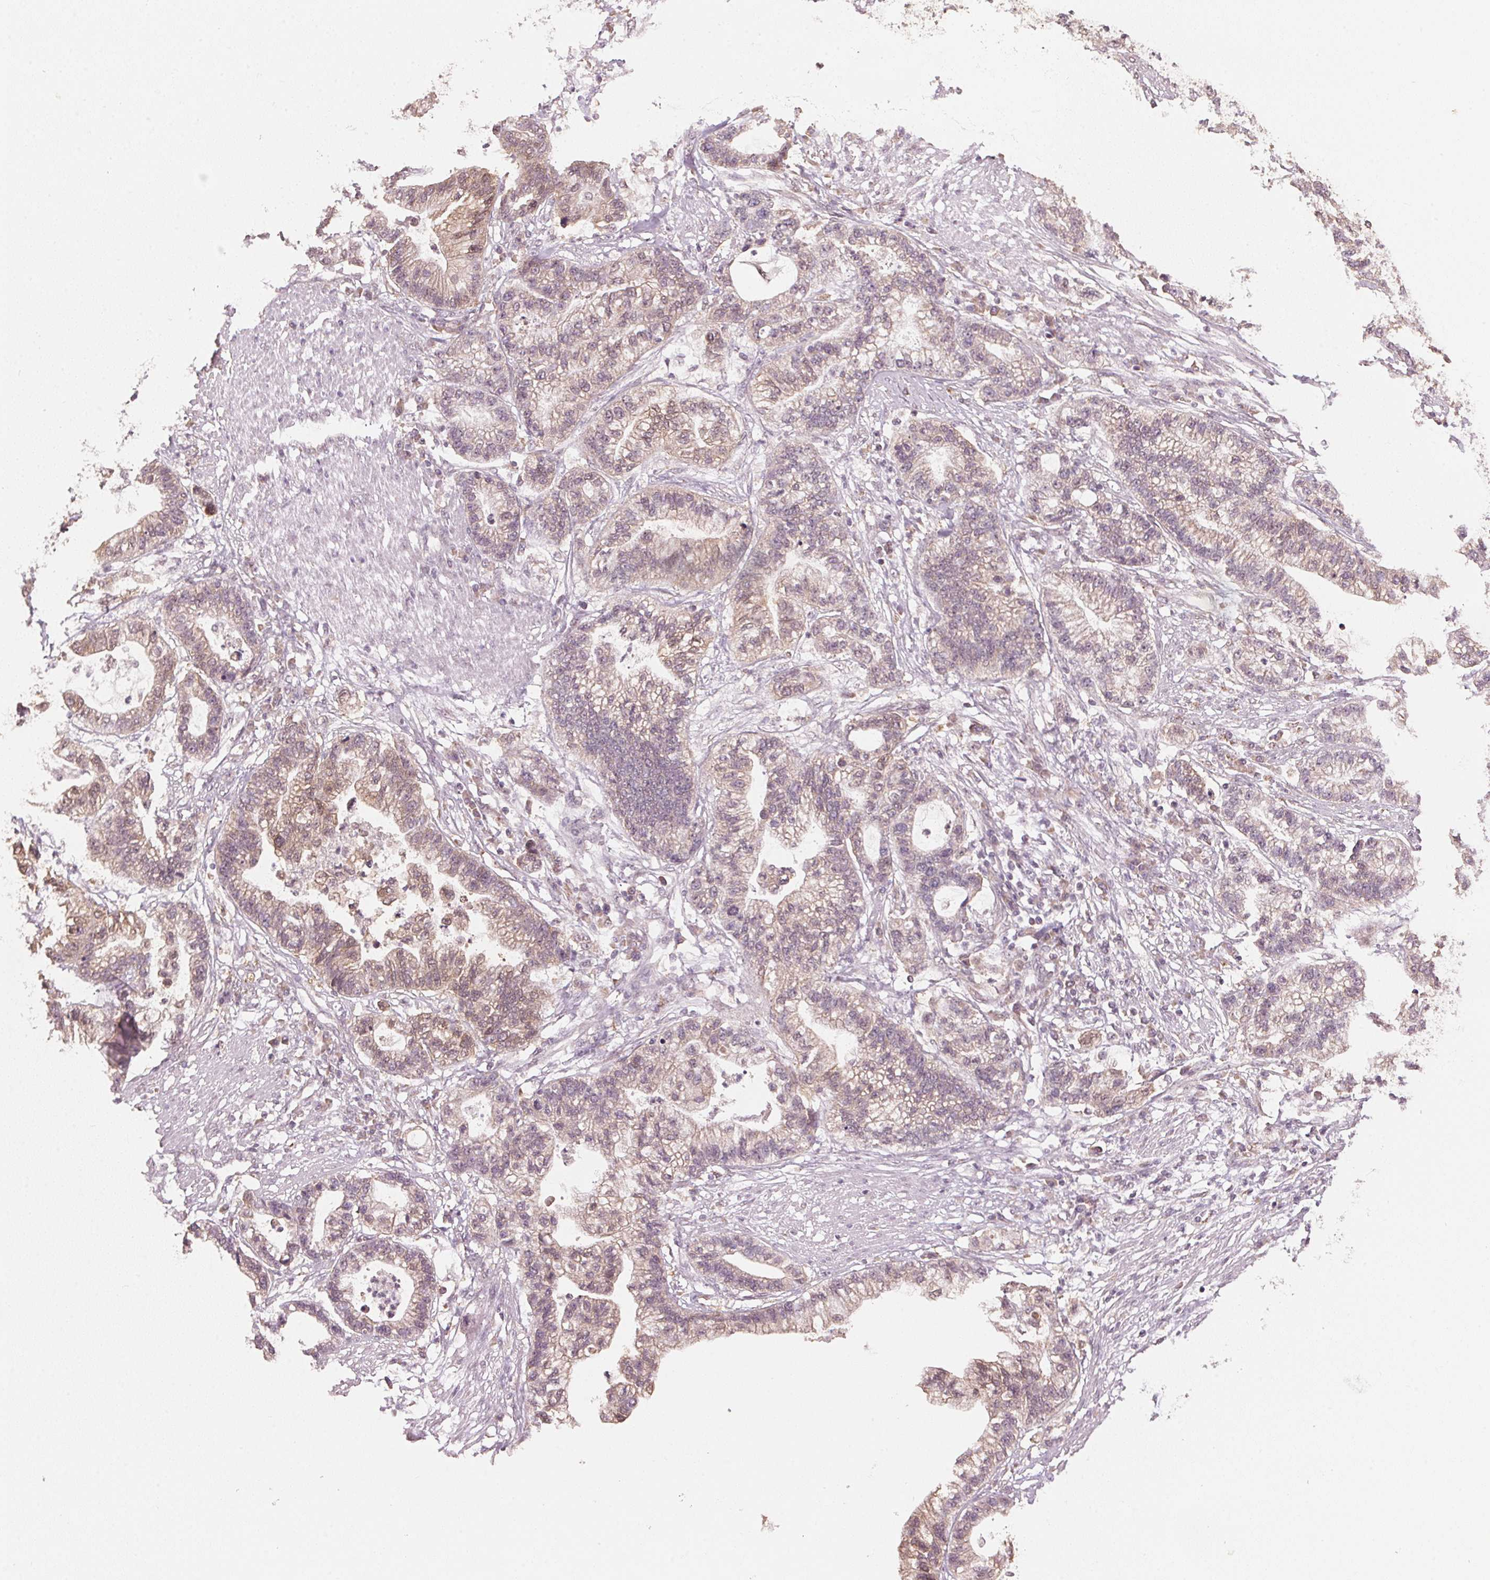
{"staining": {"intensity": "weak", "quantity": "25%-75%", "location": "cytoplasmic/membranous"}, "tissue": "stomach cancer", "cell_type": "Tumor cells", "image_type": "cancer", "snomed": [{"axis": "morphology", "description": "Adenocarcinoma, NOS"}, {"axis": "topography", "description": "Stomach"}], "caption": "A histopathology image showing weak cytoplasmic/membranous staining in approximately 25%-75% of tumor cells in stomach cancer, as visualized by brown immunohistochemical staining.", "gene": "C2orf73", "patient": {"sex": "male", "age": 83}}